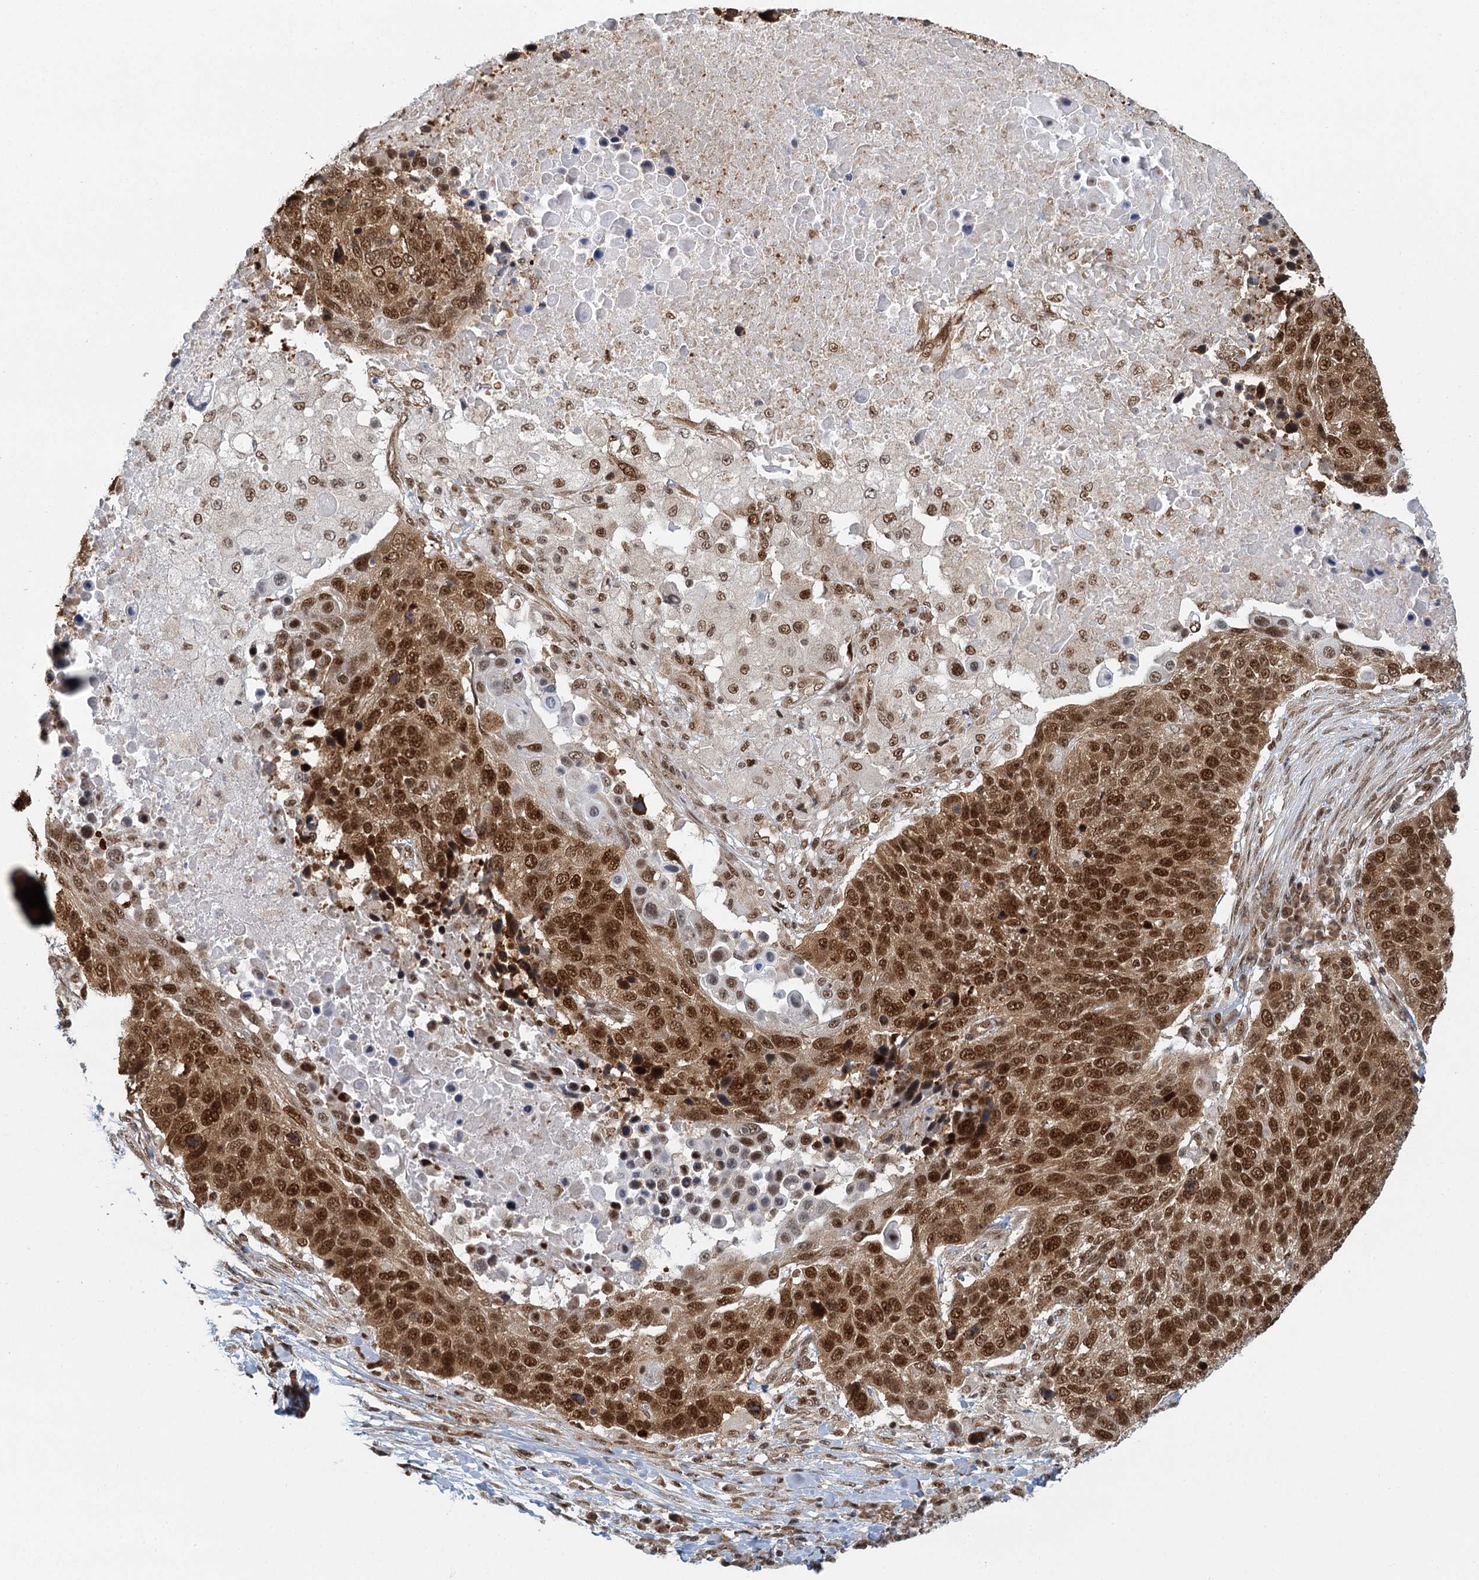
{"staining": {"intensity": "strong", "quantity": ">75%", "location": "cytoplasmic/membranous,nuclear"}, "tissue": "lung cancer", "cell_type": "Tumor cells", "image_type": "cancer", "snomed": [{"axis": "morphology", "description": "Normal tissue, NOS"}, {"axis": "morphology", "description": "Squamous cell carcinoma, NOS"}, {"axis": "topography", "description": "Lymph node"}, {"axis": "topography", "description": "Lung"}], "caption": "Protein staining of squamous cell carcinoma (lung) tissue demonstrates strong cytoplasmic/membranous and nuclear expression in approximately >75% of tumor cells.", "gene": "GPATCH11", "patient": {"sex": "male", "age": 66}}